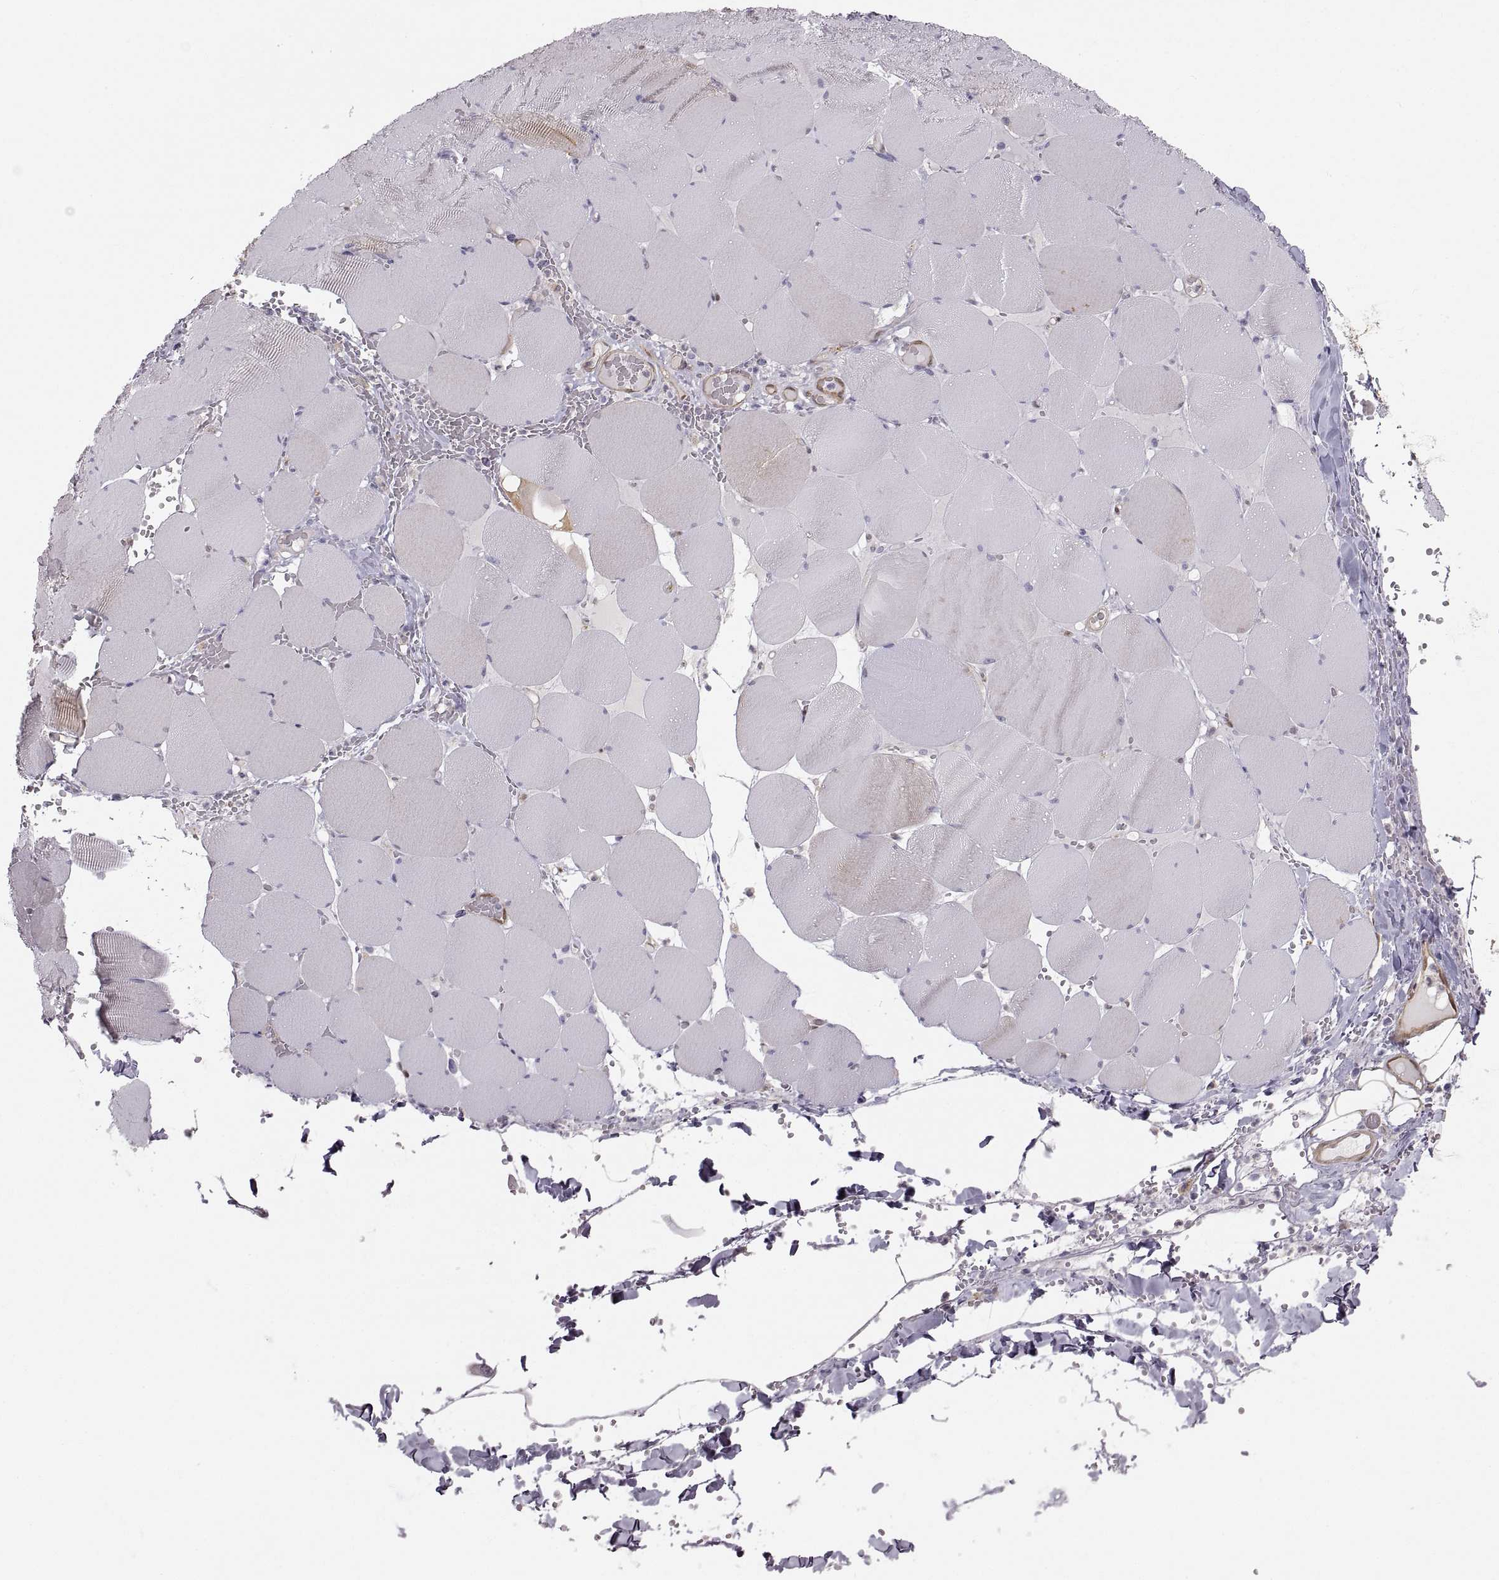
{"staining": {"intensity": "weak", "quantity": "<25%", "location": "cytoplasmic/membranous"}, "tissue": "skeletal muscle", "cell_type": "Myocytes", "image_type": "normal", "snomed": [{"axis": "morphology", "description": "Normal tissue, NOS"}, {"axis": "morphology", "description": "Malignant melanoma, Metastatic site"}, {"axis": "topography", "description": "Skeletal muscle"}], "caption": "The immunohistochemistry (IHC) micrograph has no significant staining in myocytes of skeletal muscle.", "gene": "PGM5", "patient": {"sex": "male", "age": 50}}